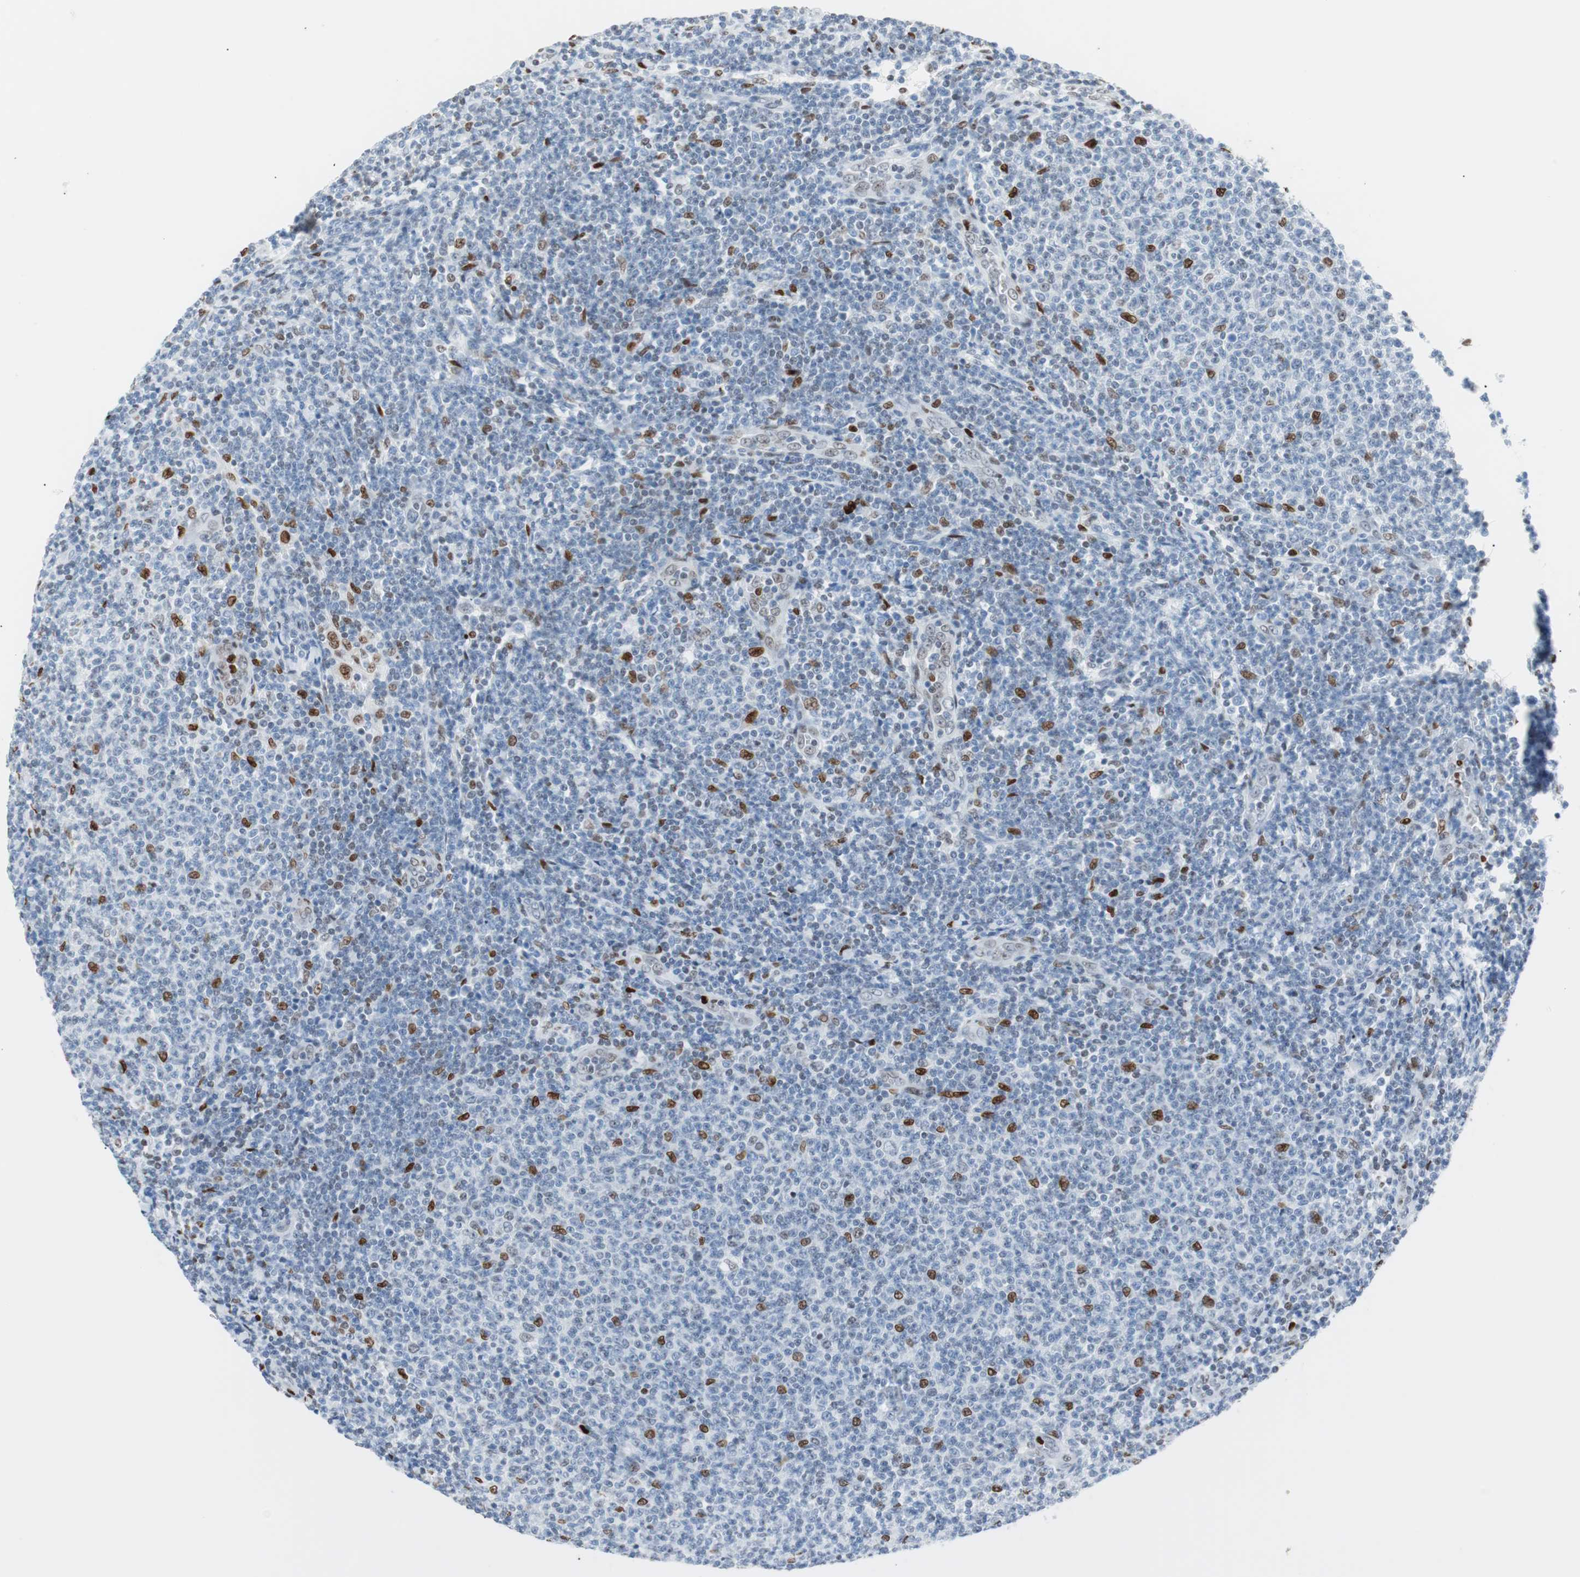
{"staining": {"intensity": "moderate", "quantity": "<25%", "location": "nuclear"}, "tissue": "lymphoma", "cell_type": "Tumor cells", "image_type": "cancer", "snomed": [{"axis": "morphology", "description": "Malignant lymphoma, non-Hodgkin's type, Low grade"}, {"axis": "topography", "description": "Lymph node"}], "caption": "Malignant lymphoma, non-Hodgkin's type (low-grade) stained for a protein demonstrates moderate nuclear positivity in tumor cells.", "gene": "CEBPB", "patient": {"sex": "male", "age": 66}}